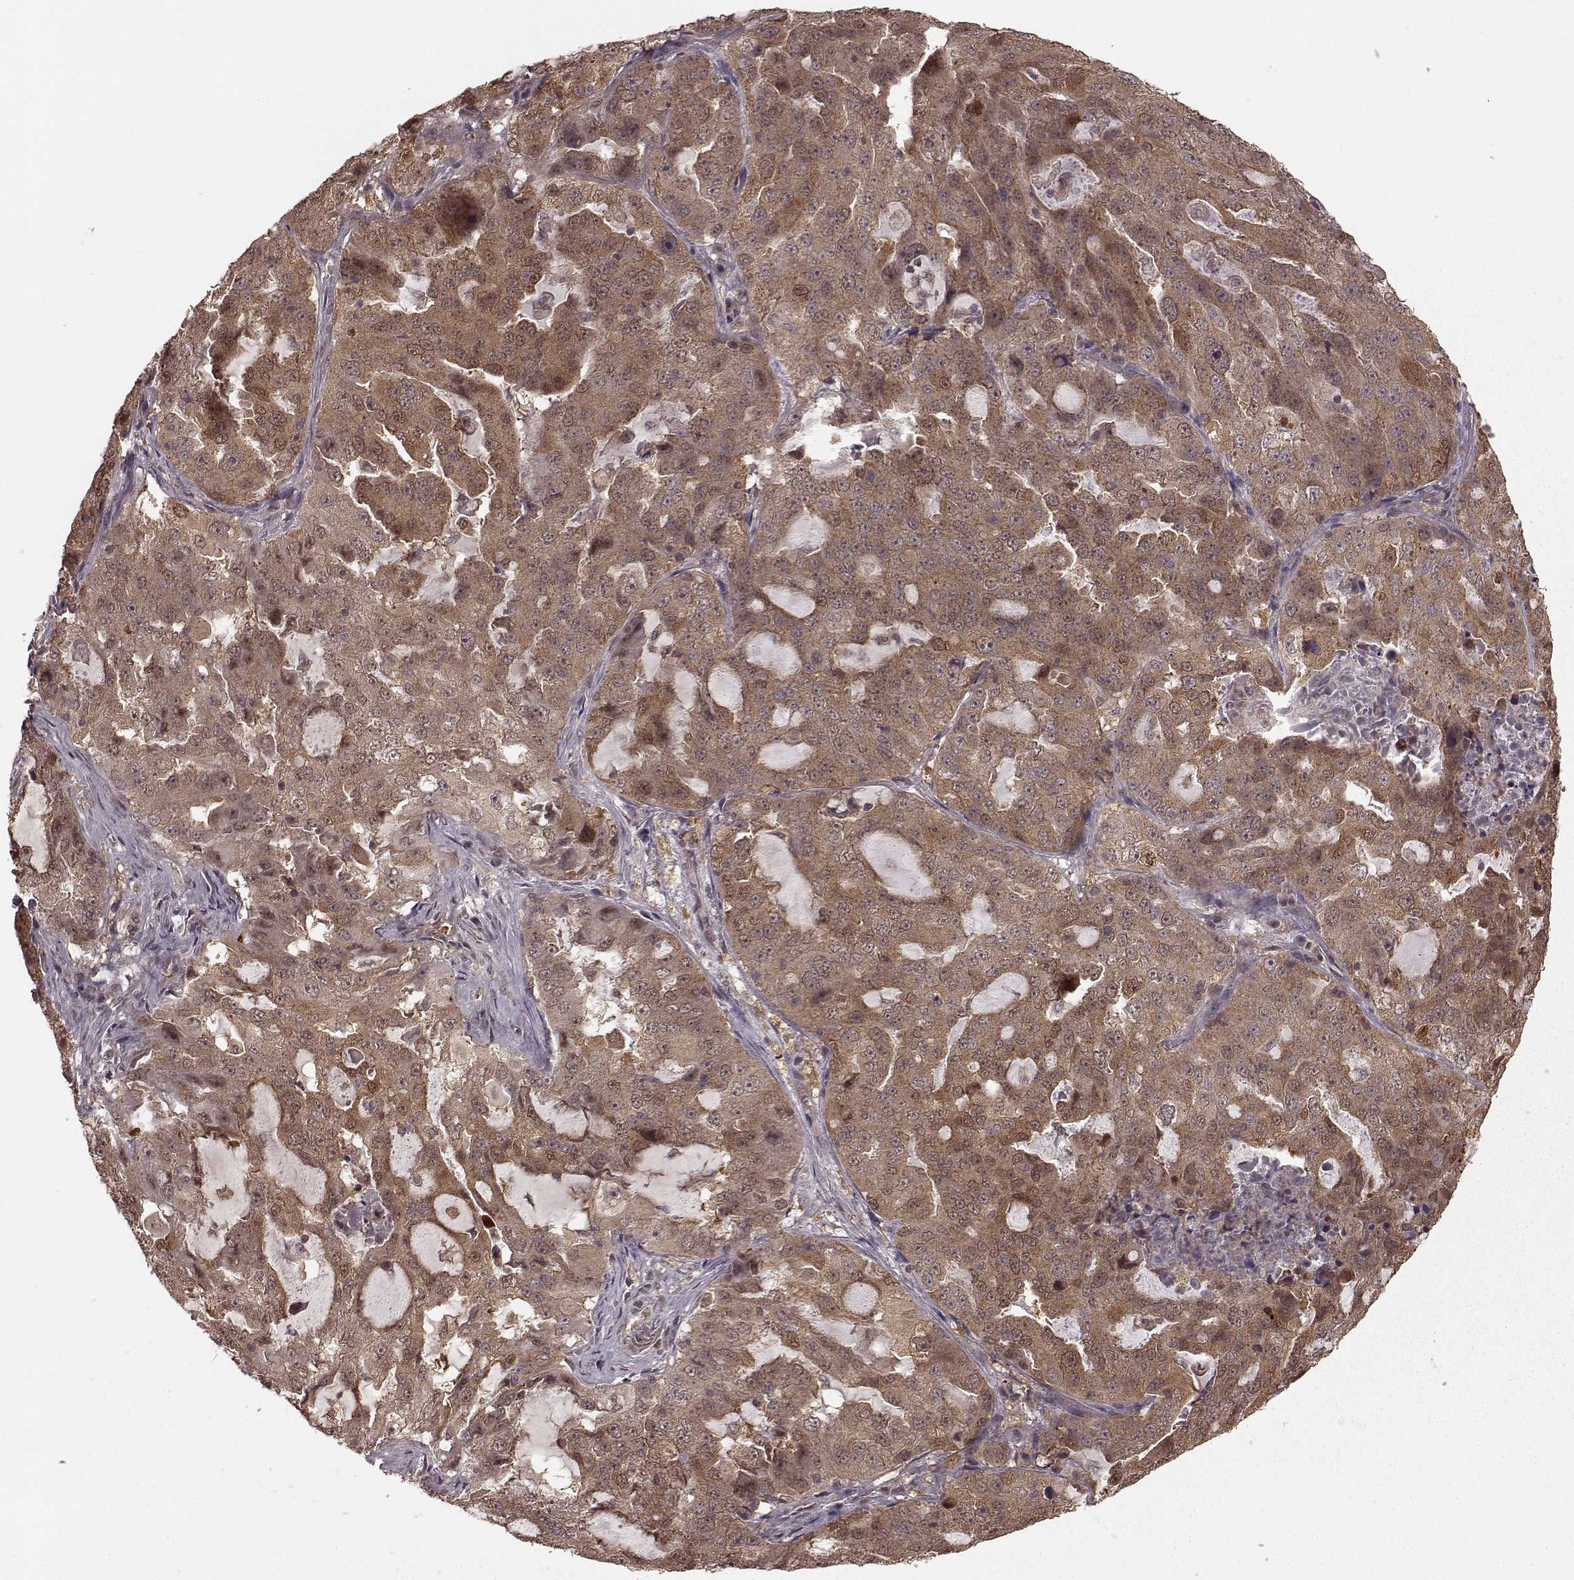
{"staining": {"intensity": "moderate", "quantity": ">75%", "location": "cytoplasmic/membranous"}, "tissue": "lung cancer", "cell_type": "Tumor cells", "image_type": "cancer", "snomed": [{"axis": "morphology", "description": "Adenocarcinoma, NOS"}, {"axis": "topography", "description": "Lung"}], "caption": "Immunohistochemistry (IHC) histopathology image of lung cancer stained for a protein (brown), which exhibits medium levels of moderate cytoplasmic/membranous expression in about >75% of tumor cells.", "gene": "GSS", "patient": {"sex": "female", "age": 61}}